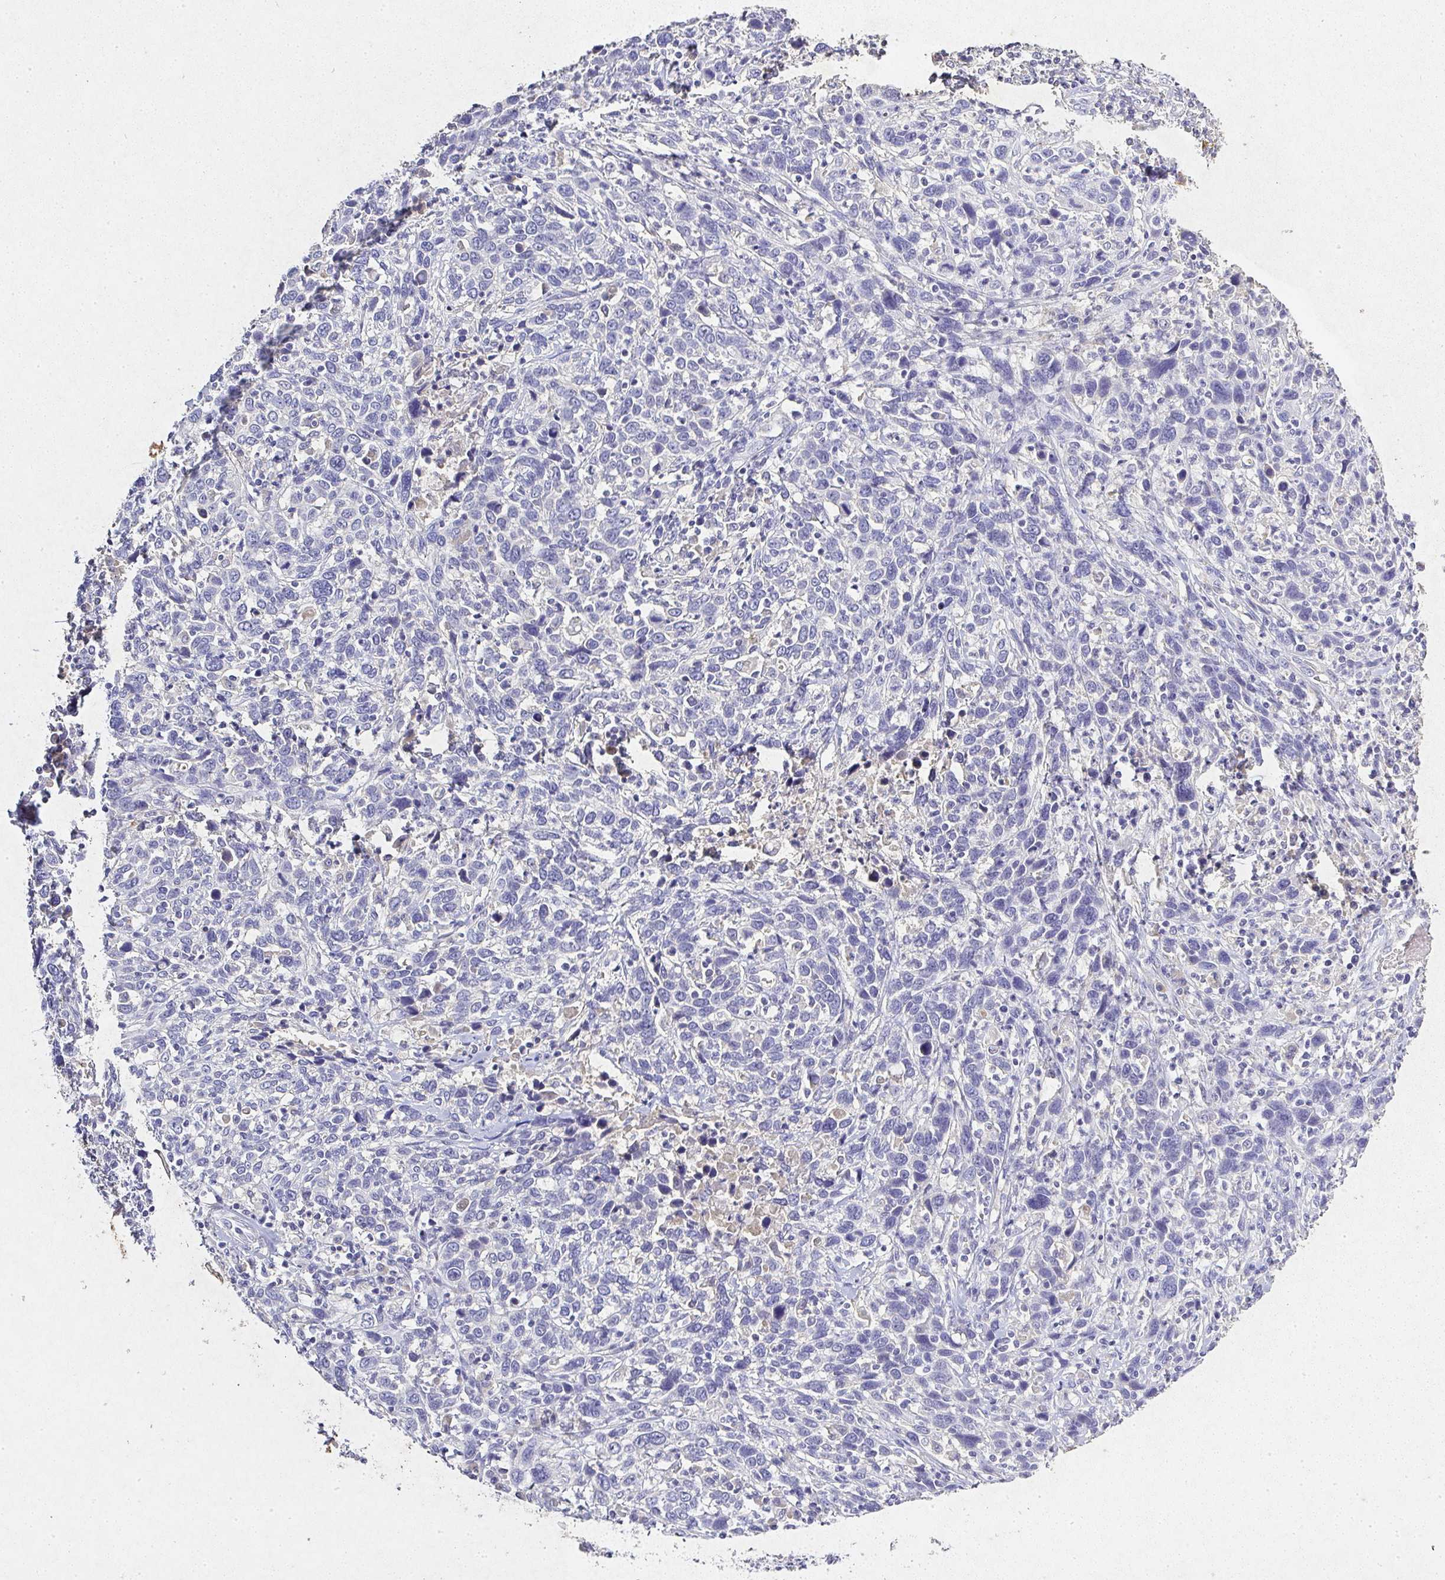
{"staining": {"intensity": "negative", "quantity": "none", "location": "none"}, "tissue": "cervical cancer", "cell_type": "Tumor cells", "image_type": "cancer", "snomed": [{"axis": "morphology", "description": "Squamous cell carcinoma, NOS"}, {"axis": "topography", "description": "Cervix"}], "caption": "Cervical cancer (squamous cell carcinoma) stained for a protein using IHC displays no positivity tumor cells.", "gene": "RPS2", "patient": {"sex": "female", "age": 46}}